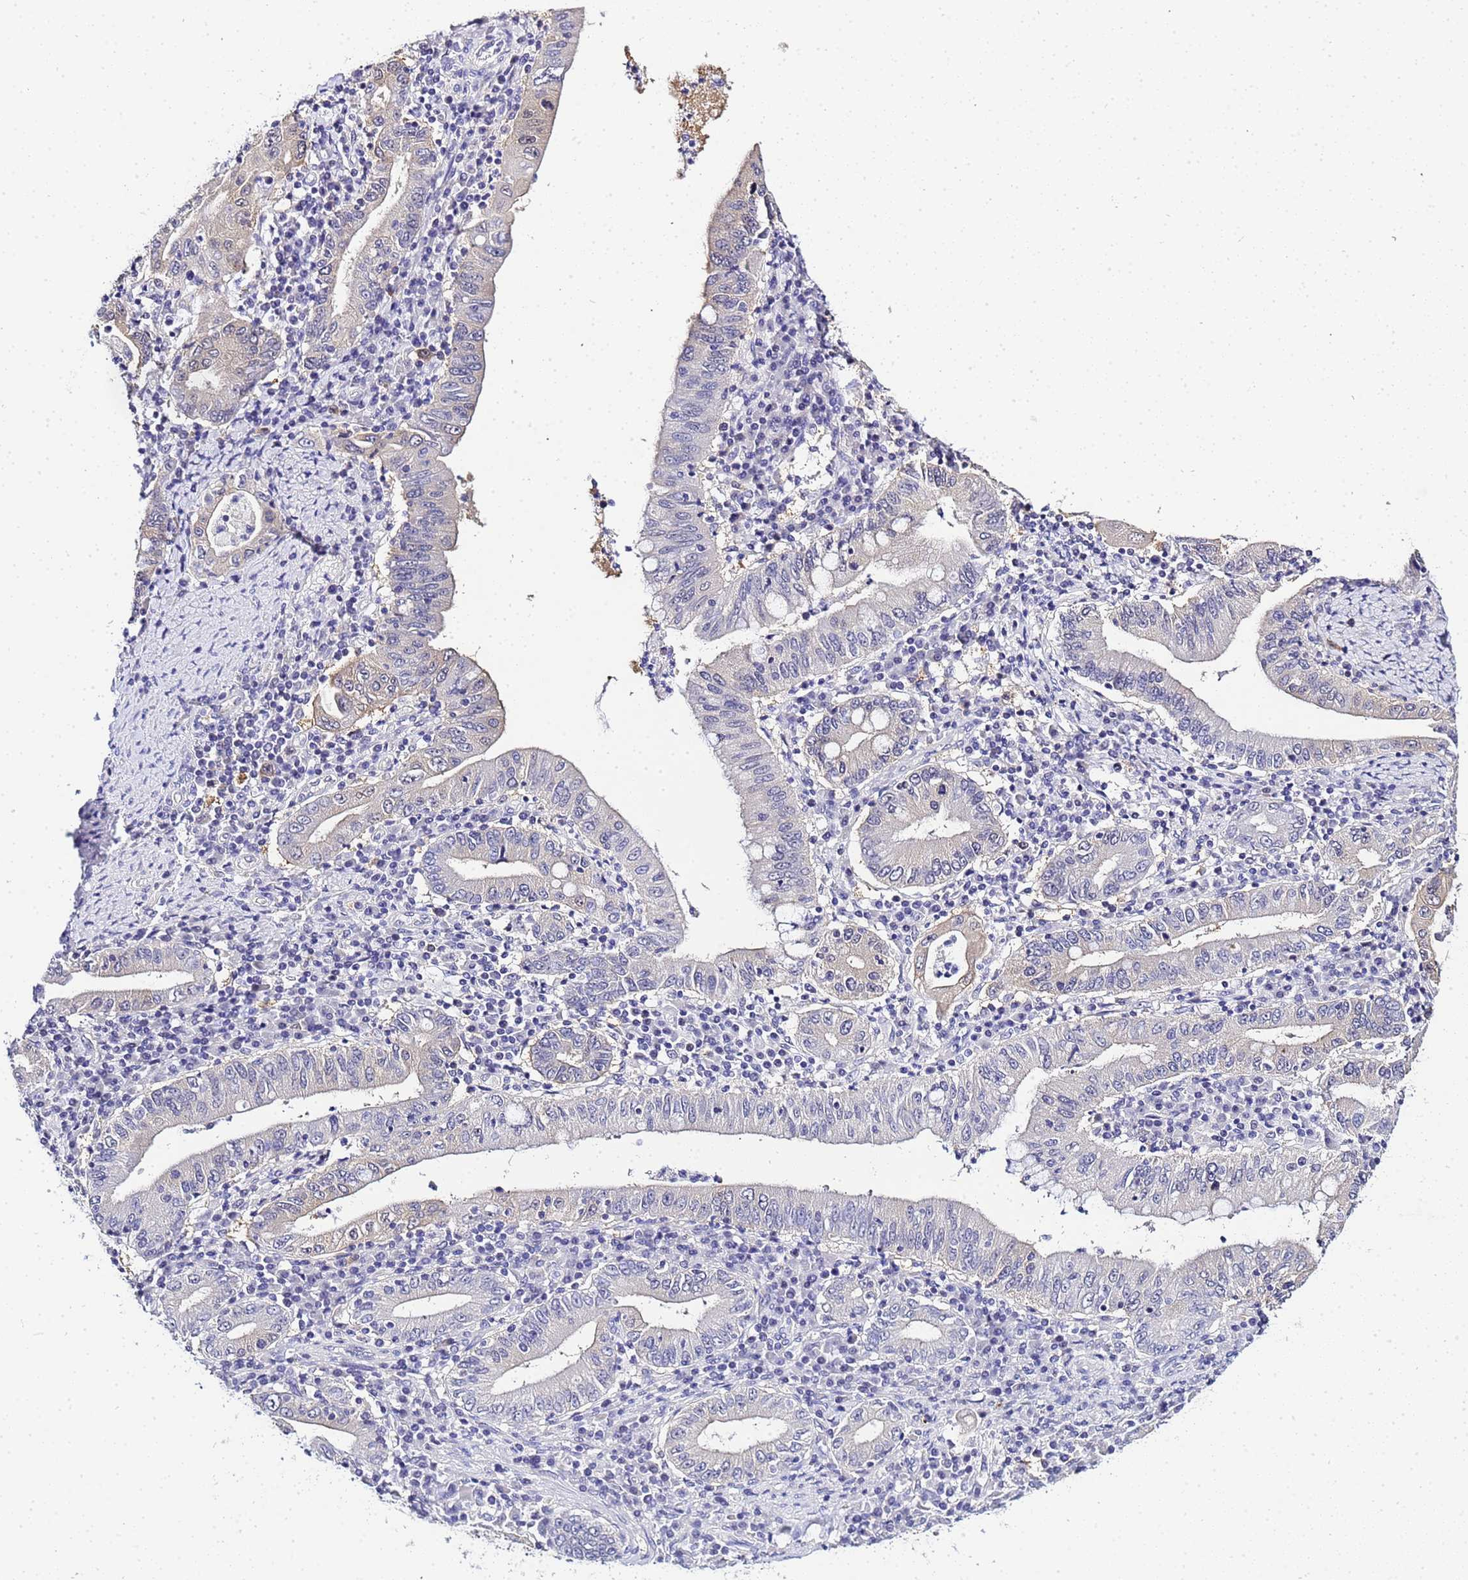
{"staining": {"intensity": "moderate", "quantity": "<25%", "location": "cytoplasmic/membranous,nuclear"}, "tissue": "stomach cancer", "cell_type": "Tumor cells", "image_type": "cancer", "snomed": [{"axis": "morphology", "description": "Normal tissue, NOS"}, {"axis": "morphology", "description": "Adenocarcinoma, NOS"}, {"axis": "topography", "description": "Esophagus"}, {"axis": "topography", "description": "Stomach, upper"}, {"axis": "topography", "description": "Peripheral nerve tissue"}], "caption": "Brown immunohistochemical staining in adenocarcinoma (stomach) demonstrates moderate cytoplasmic/membranous and nuclear expression in approximately <25% of tumor cells.", "gene": "ACTL6B", "patient": {"sex": "male", "age": 62}}